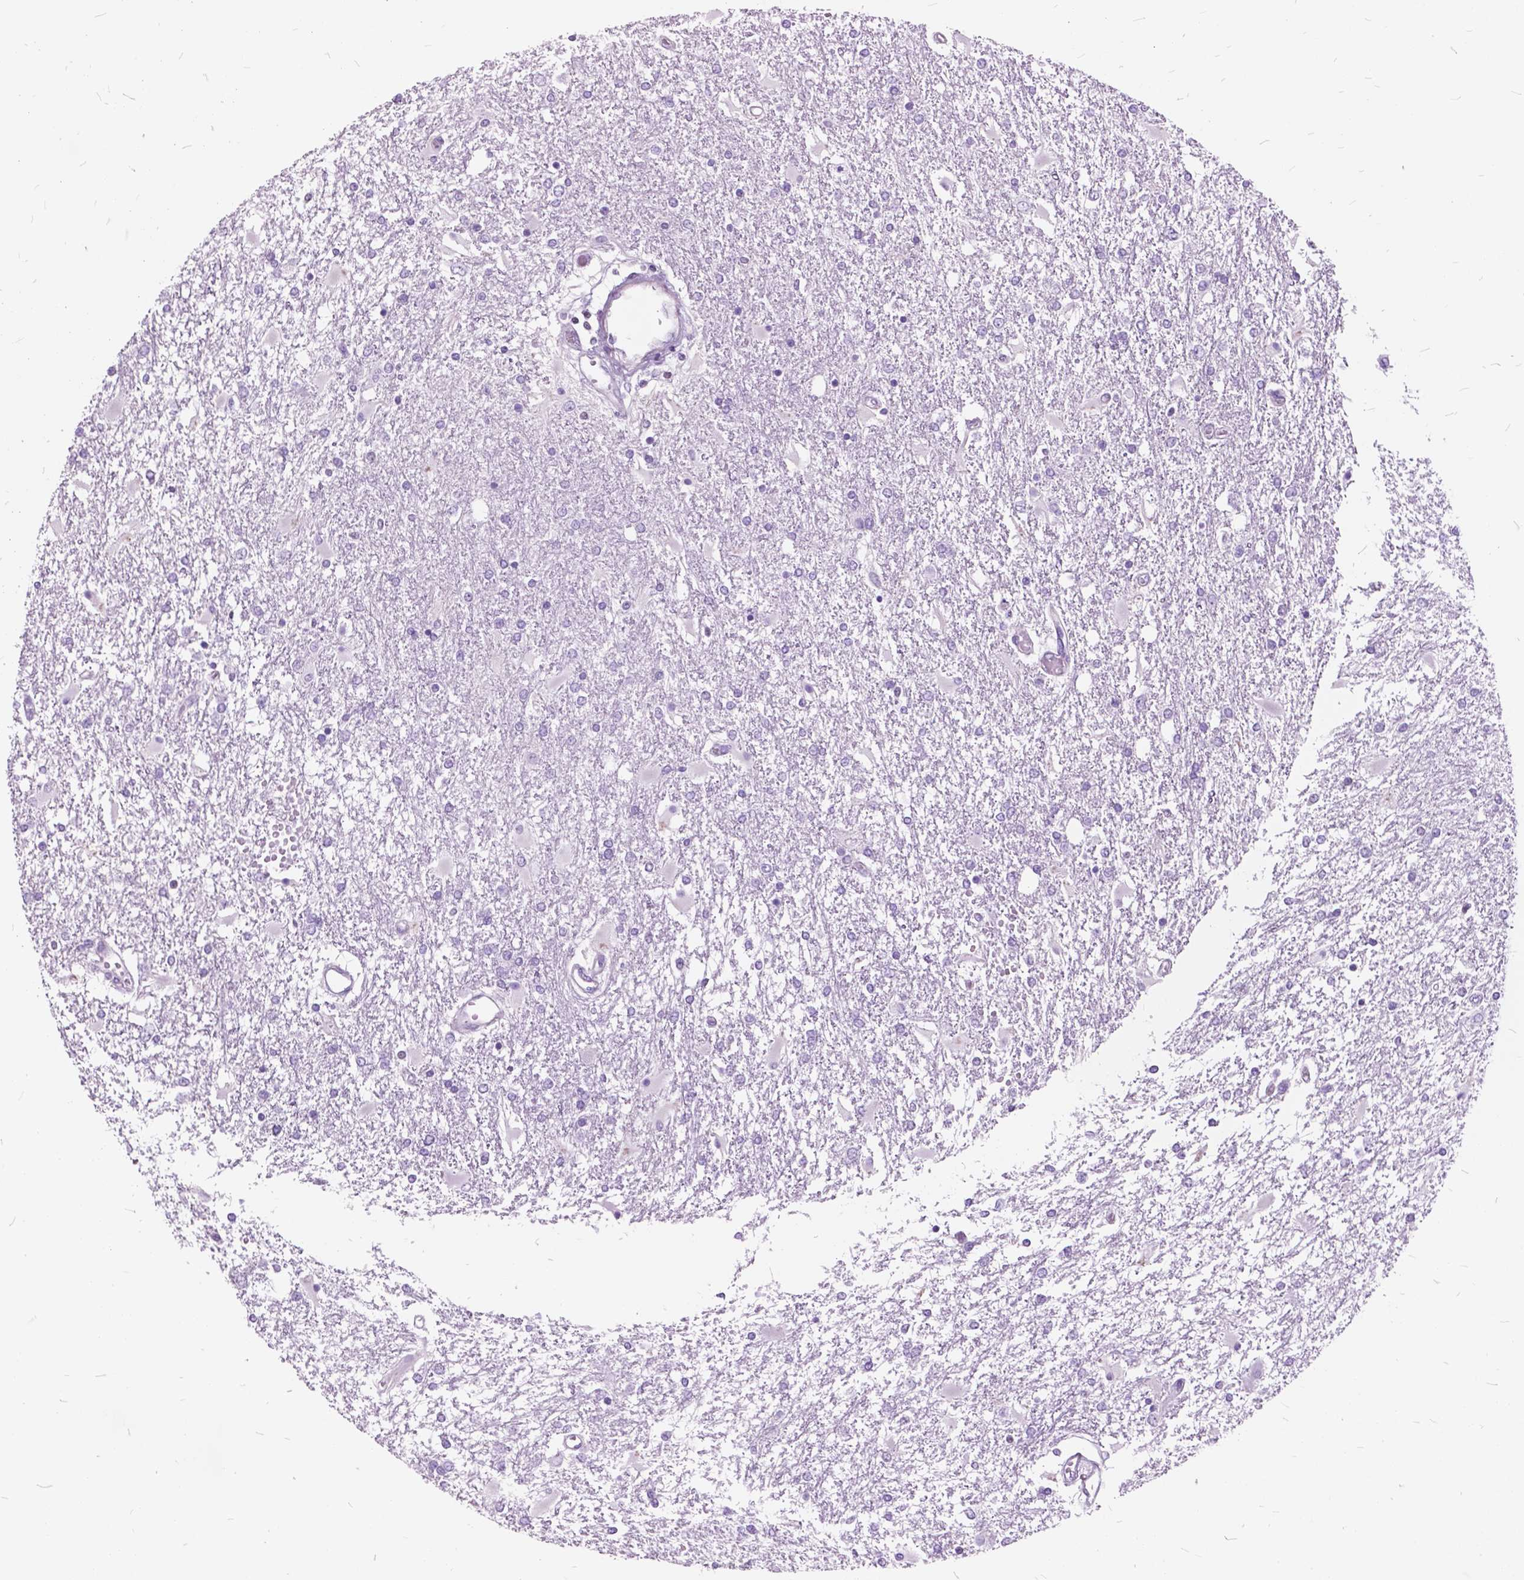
{"staining": {"intensity": "negative", "quantity": "none", "location": "none"}, "tissue": "glioma", "cell_type": "Tumor cells", "image_type": "cancer", "snomed": [{"axis": "morphology", "description": "Glioma, malignant, High grade"}, {"axis": "topography", "description": "Cerebral cortex"}], "caption": "Protein analysis of malignant glioma (high-grade) demonstrates no significant positivity in tumor cells.", "gene": "SP140", "patient": {"sex": "male", "age": 79}}